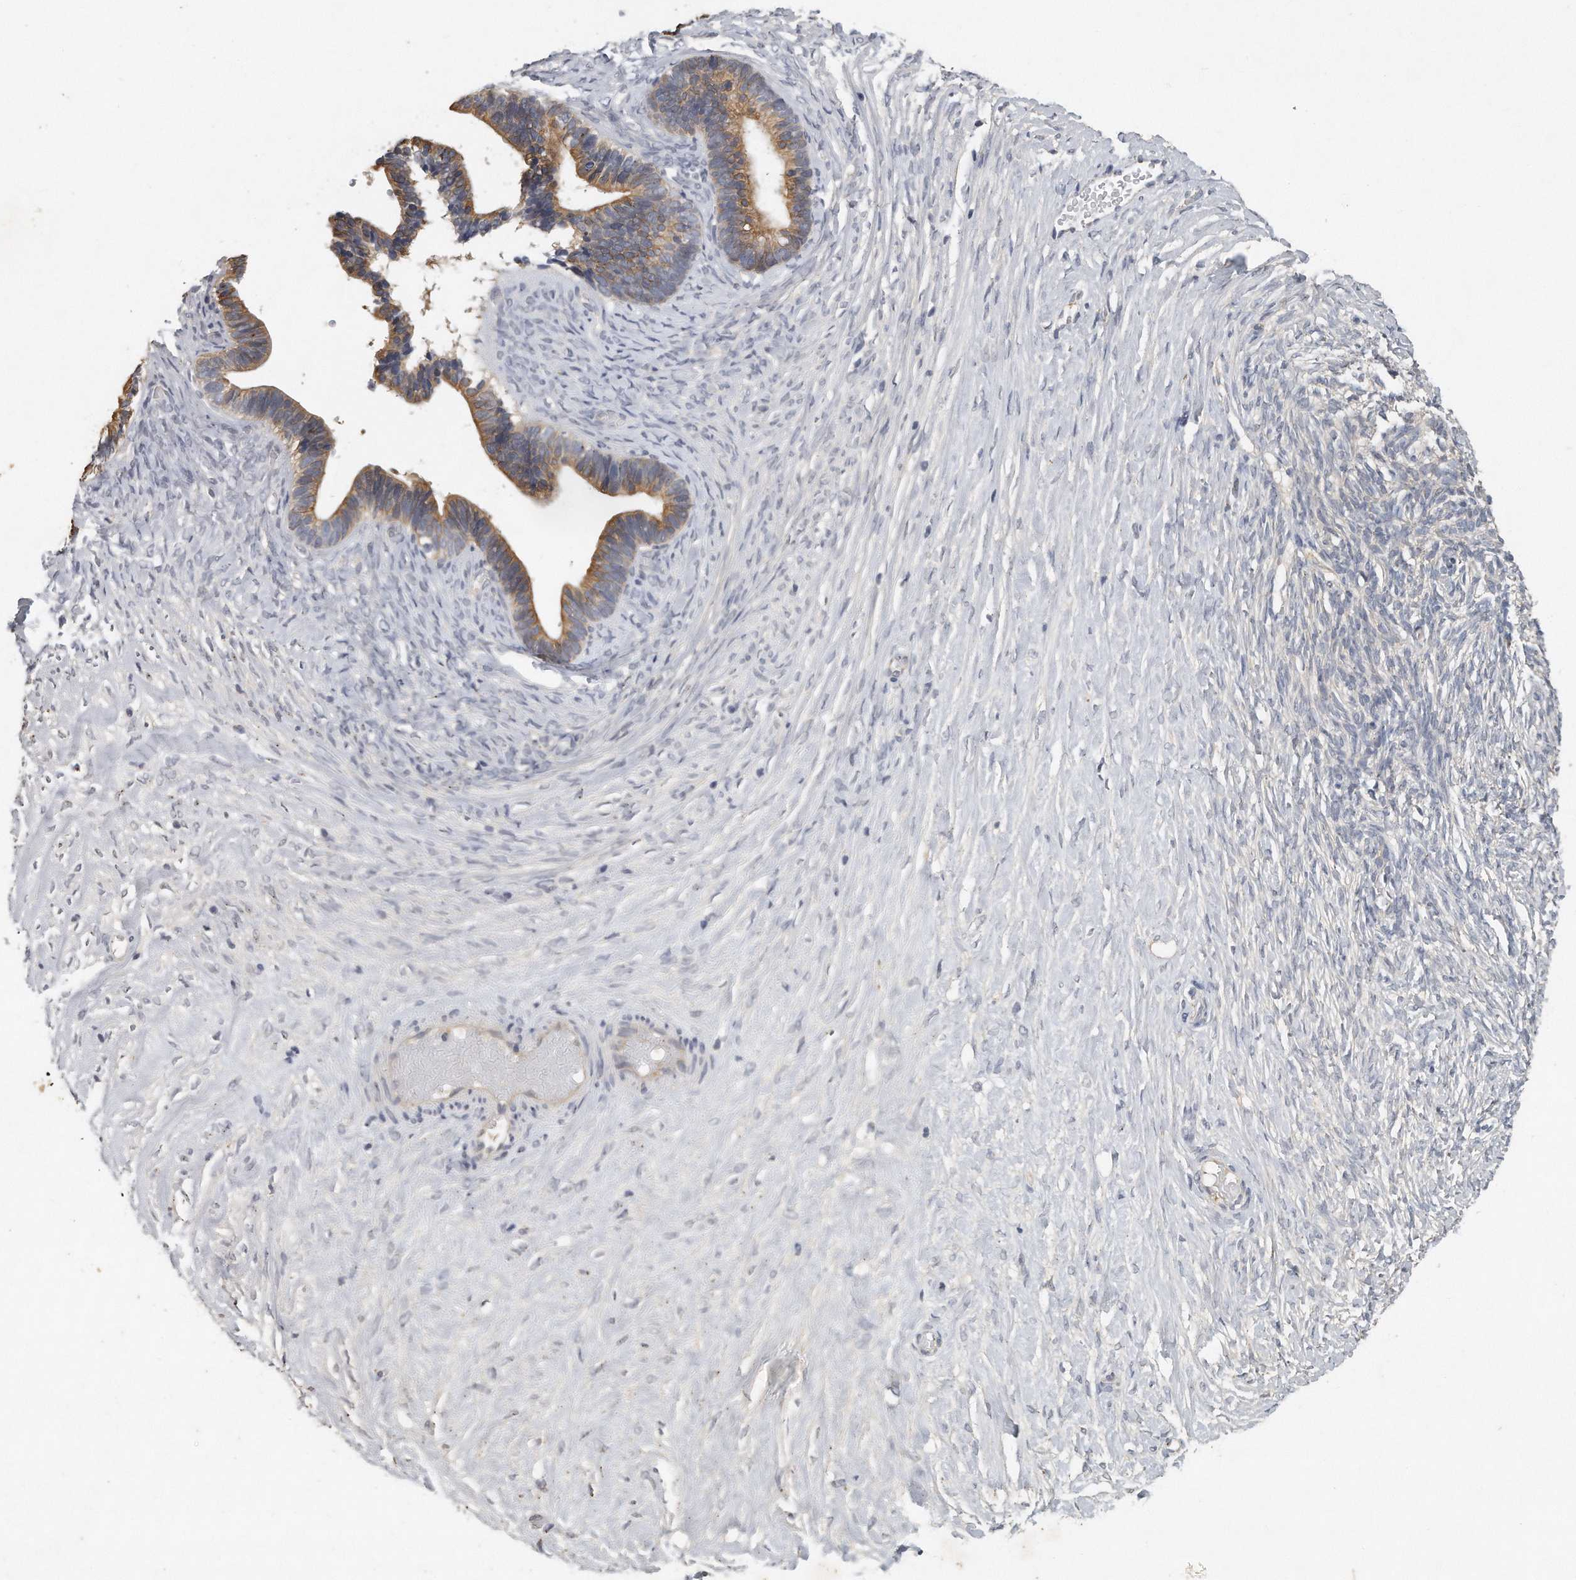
{"staining": {"intensity": "moderate", "quantity": ">75%", "location": "cytoplasmic/membranous"}, "tissue": "ovarian cancer", "cell_type": "Tumor cells", "image_type": "cancer", "snomed": [{"axis": "morphology", "description": "Cystadenocarcinoma, serous, NOS"}, {"axis": "topography", "description": "Ovary"}], "caption": "There is medium levels of moderate cytoplasmic/membranous staining in tumor cells of ovarian serous cystadenocarcinoma, as demonstrated by immunohistochemical staining (brown color).", "gene": "CAMK1", "patient": {"sex": "female", "age": 56}}